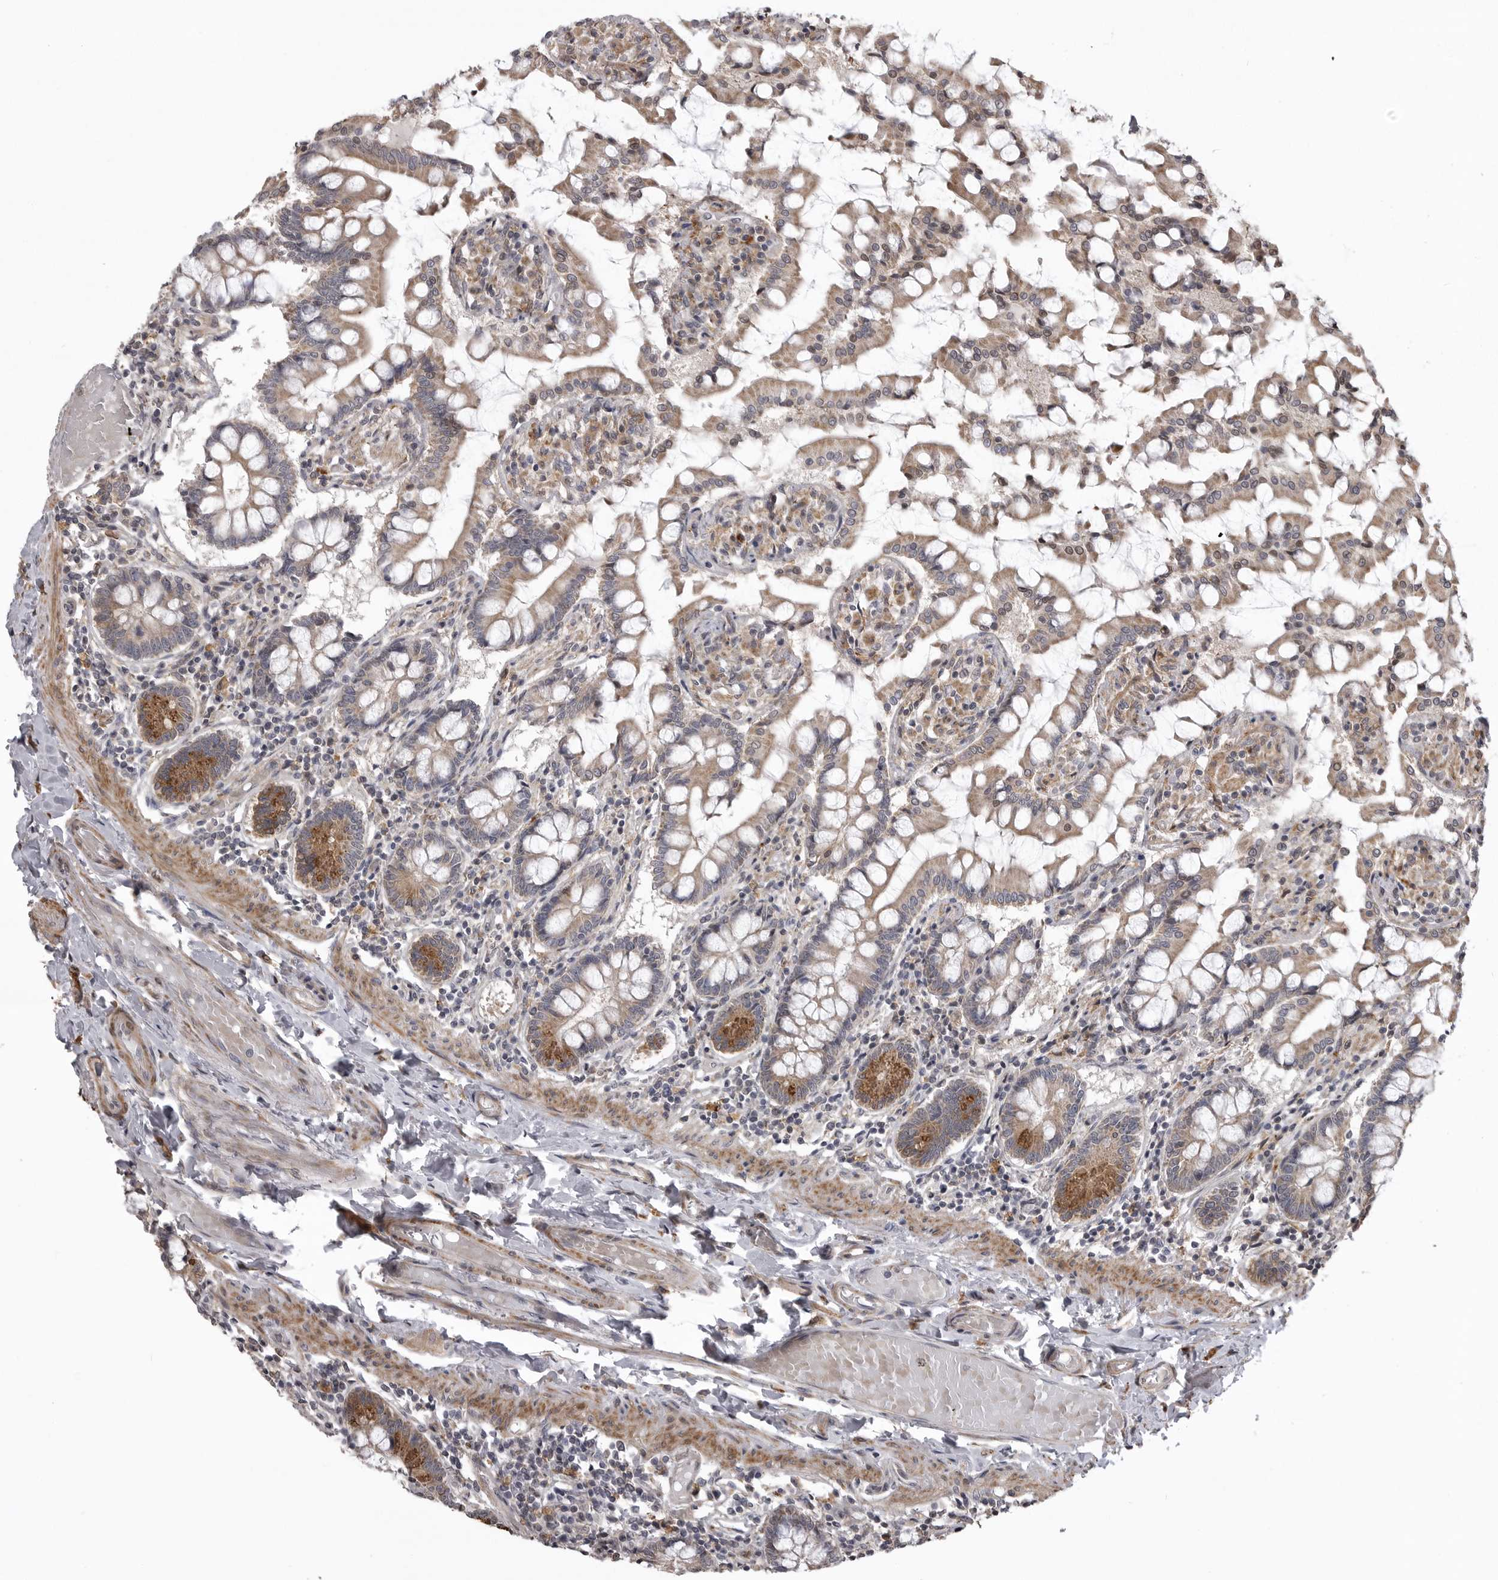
{"staining": {"intensity": "moderate", "quantity": "25%-75%", "location": "cytoplasmic/membranous"}, "tissue": "small intestine", "cell_type": "Glandular cells", "image_type": "normal", "snomed": [{"axis": "morphology", "description": "Normal tissue, NOS"}, {"axis": "topography", "description": "Small intestine"}], "caption": "IHC micrograph of normal small intestine stained for a protein (brown), which exhibits medium levels of moderate cytoplasmic/membranous staining in approximately 25%-75% of glandular cells.", "gene": "ZNRF1", "patient": {"sex": "male", "age": 41}}